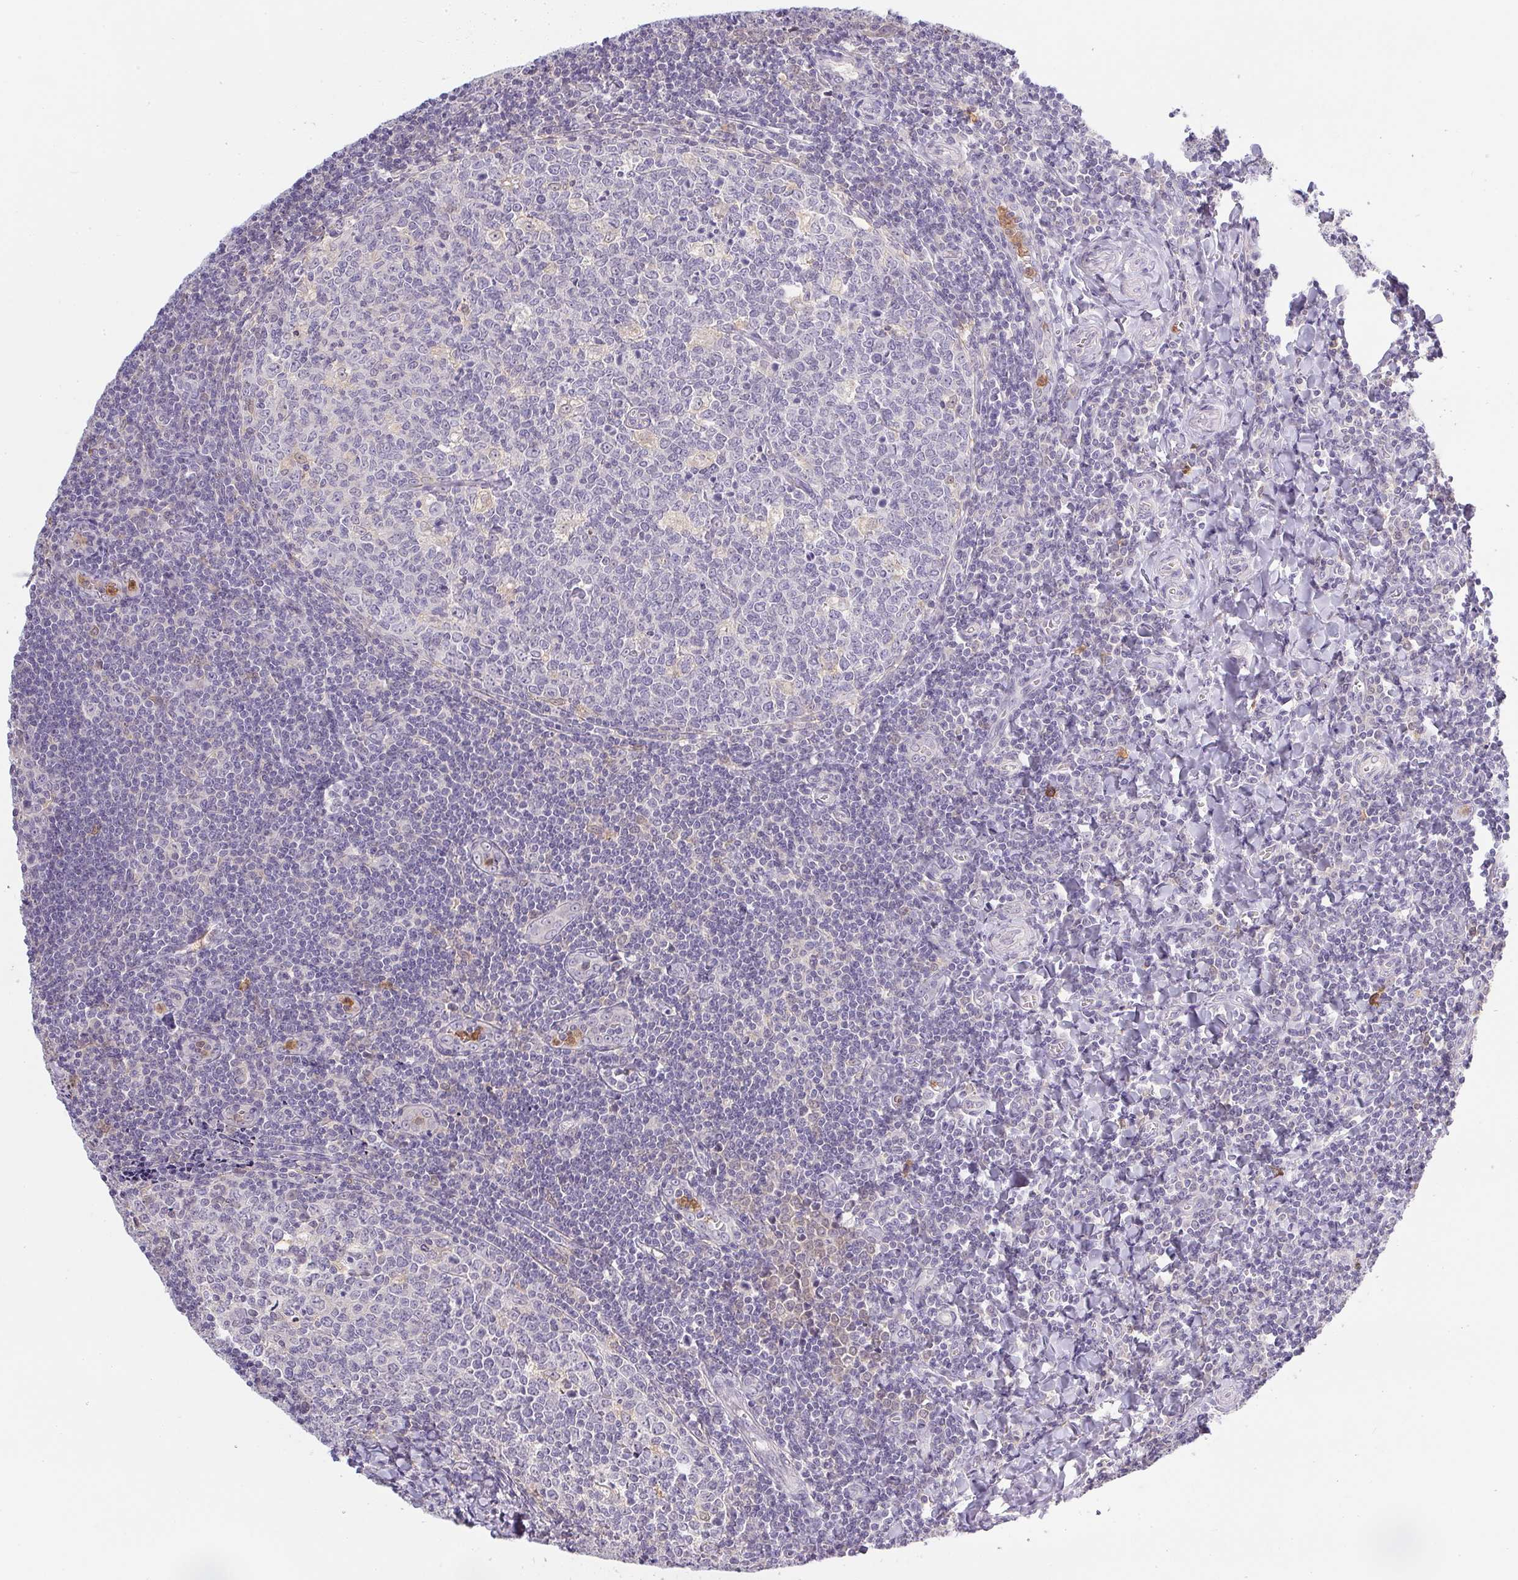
{"staining": {"intensity": "negative", "quantity": "none", "location": "none"}, "tissue": "tonsil", "cell_type": "Germinal center cells", "image_type": "normal", "snomed": [{"axis": "morphology", "description": "Normal tissue, NOS"}, {"axis": "morphology", "description": "Inflammation, NOS"}, {"axis": "topography", "description": "Tonsil"}], "caption": "DAB (3,3'-diaminobenzidine) immunohistochemical staining of benign human tonsil demonstrates no significant expression in germinal center cells. (DAB (3,3'-diaminobenzidine) immunohistochemistry (IHC) visualized using brightfield microscopy, high magnification).", "gene": "DNAJC5G", "patient": {"sex": "female", "age": 31}}